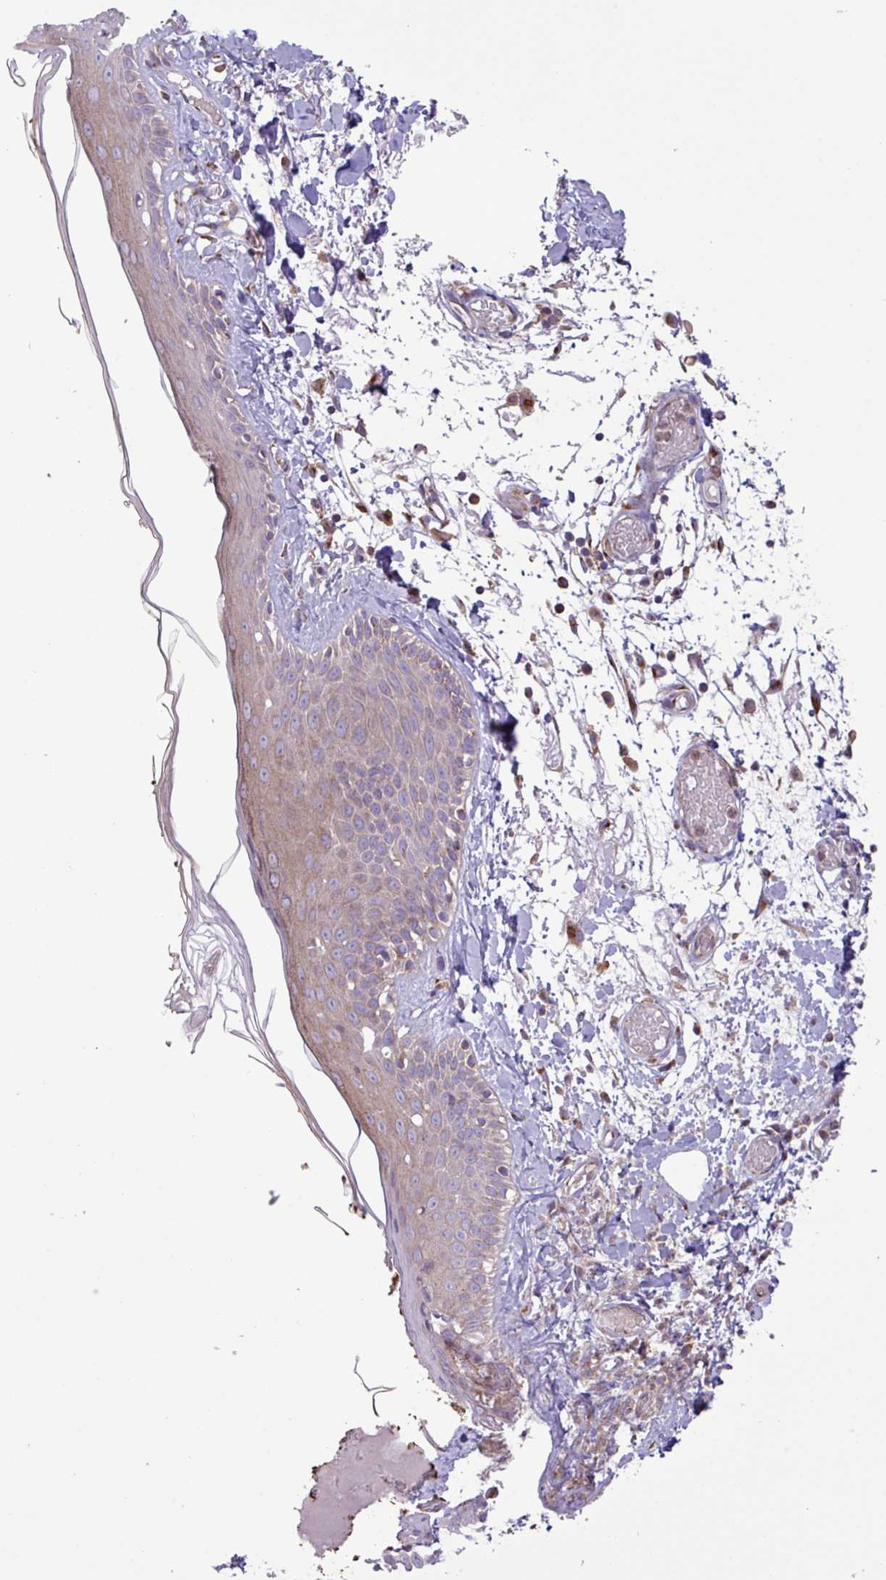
{"staining": {"intensity": "moderate", "quantity": ">75%", "location": "cytoplasmic/membranous"}, "tissue": "skin", "cell_type": "Fibroblasts", "image_type": "normal", "snomed": [{"axis": "morphology", "description": "Normal tissue, NOS"}, {"axis": "topography", "description": "Skin"}], "caption": "Unremarkable skin shows moderate cytoplasmic/membranous expression in about >75% of fibroblasts (brown staining indicates protein expression, while blue staining denotes nuclei)..", "gene": "RAB19", "patient": {"sex": "male", "age": 79}}